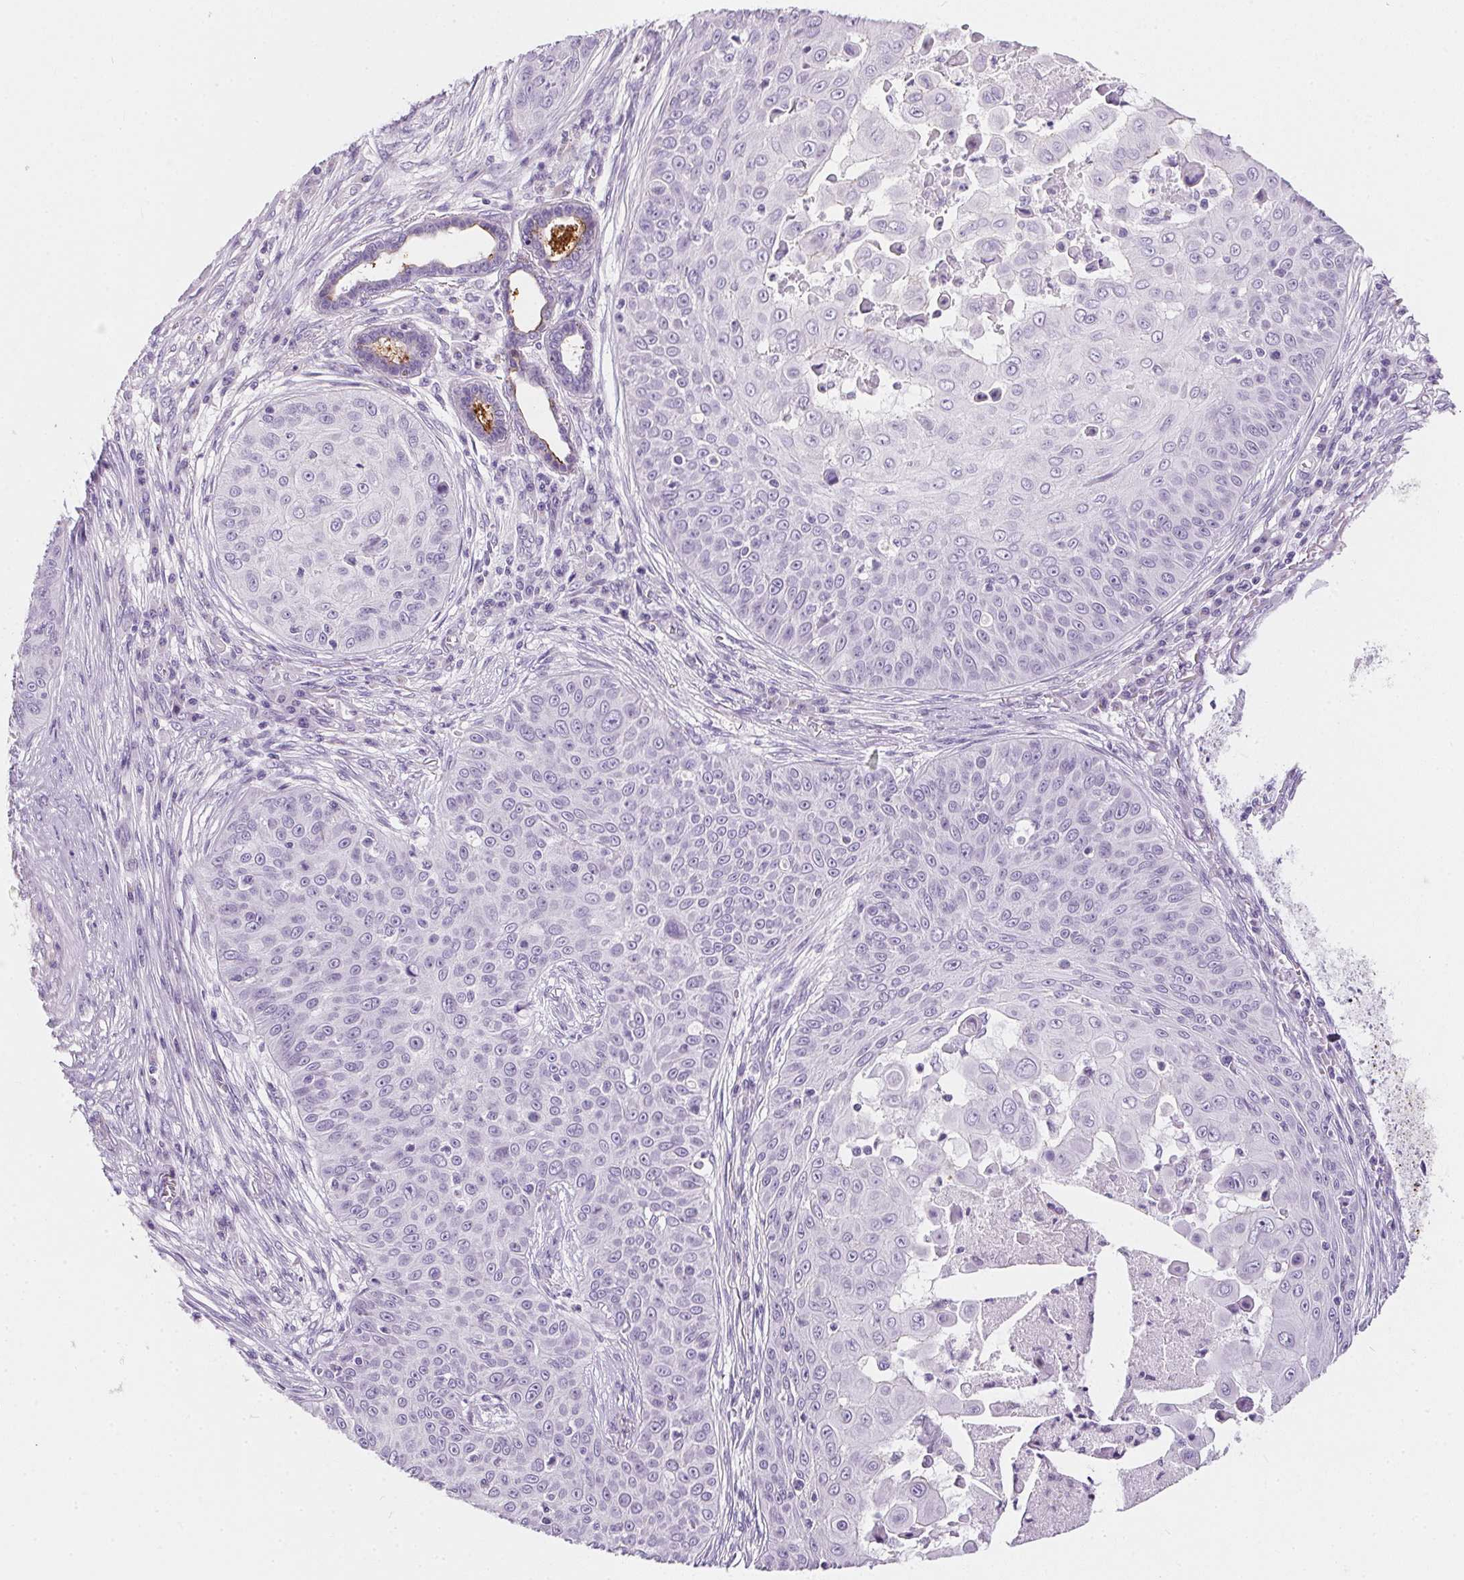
{"staining": {"intensity": "negative", "quantity": "none", "location": "none"}, "tissue": "skin cancer", "cell_type": "Tumor cells", "image_type": "cancer", "snomed": [{"axis": "morphology", "description": "Squamous cell carcinoma, NOS"}, {"axis": "topography", "description": "Skin"}], "caption": "This is a micrograph of IHC staining of skin cancer, which shows no positivity in tumor cells.", "gene": "AQP5", "patient": {"sex": "male", "age": 82}}